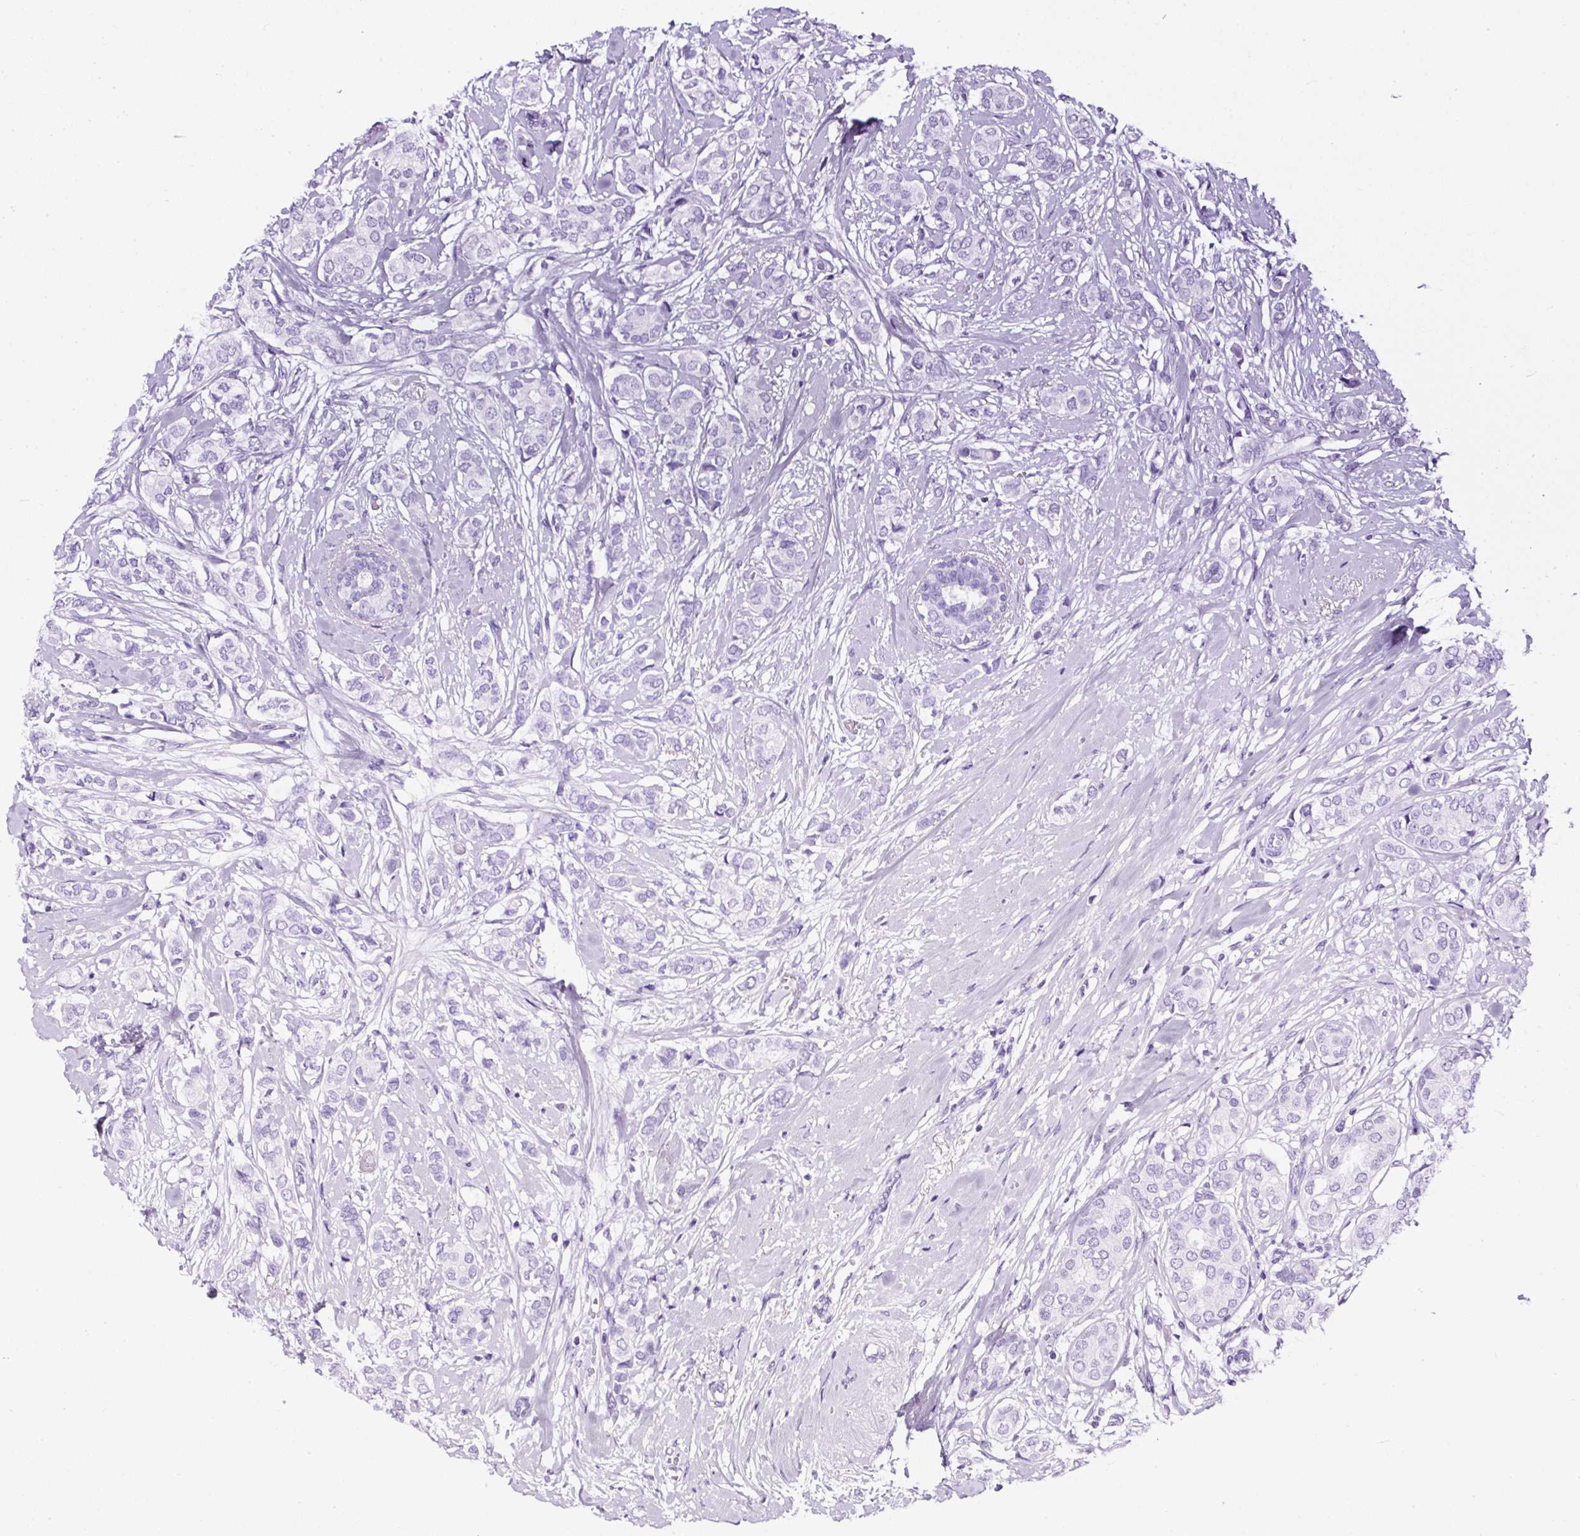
{"staining": {"intensity": "negative", "quantity": "none", "location": "none"}, "tissue": "breast cancer", "cell_type": "Tumor cells", "image_type": "cancer", "snomed": [{"axis": "morphology", "description": "Duct carcinoma"}, {"axis": "topography", "description": "Breast"}], "caption": "Micrograph shows no significant protein positivity in tumor cells of breast cancer (intraductal carcinoma).", "gene": "NTS", "patient": {"sex": "female", "age": 73}}